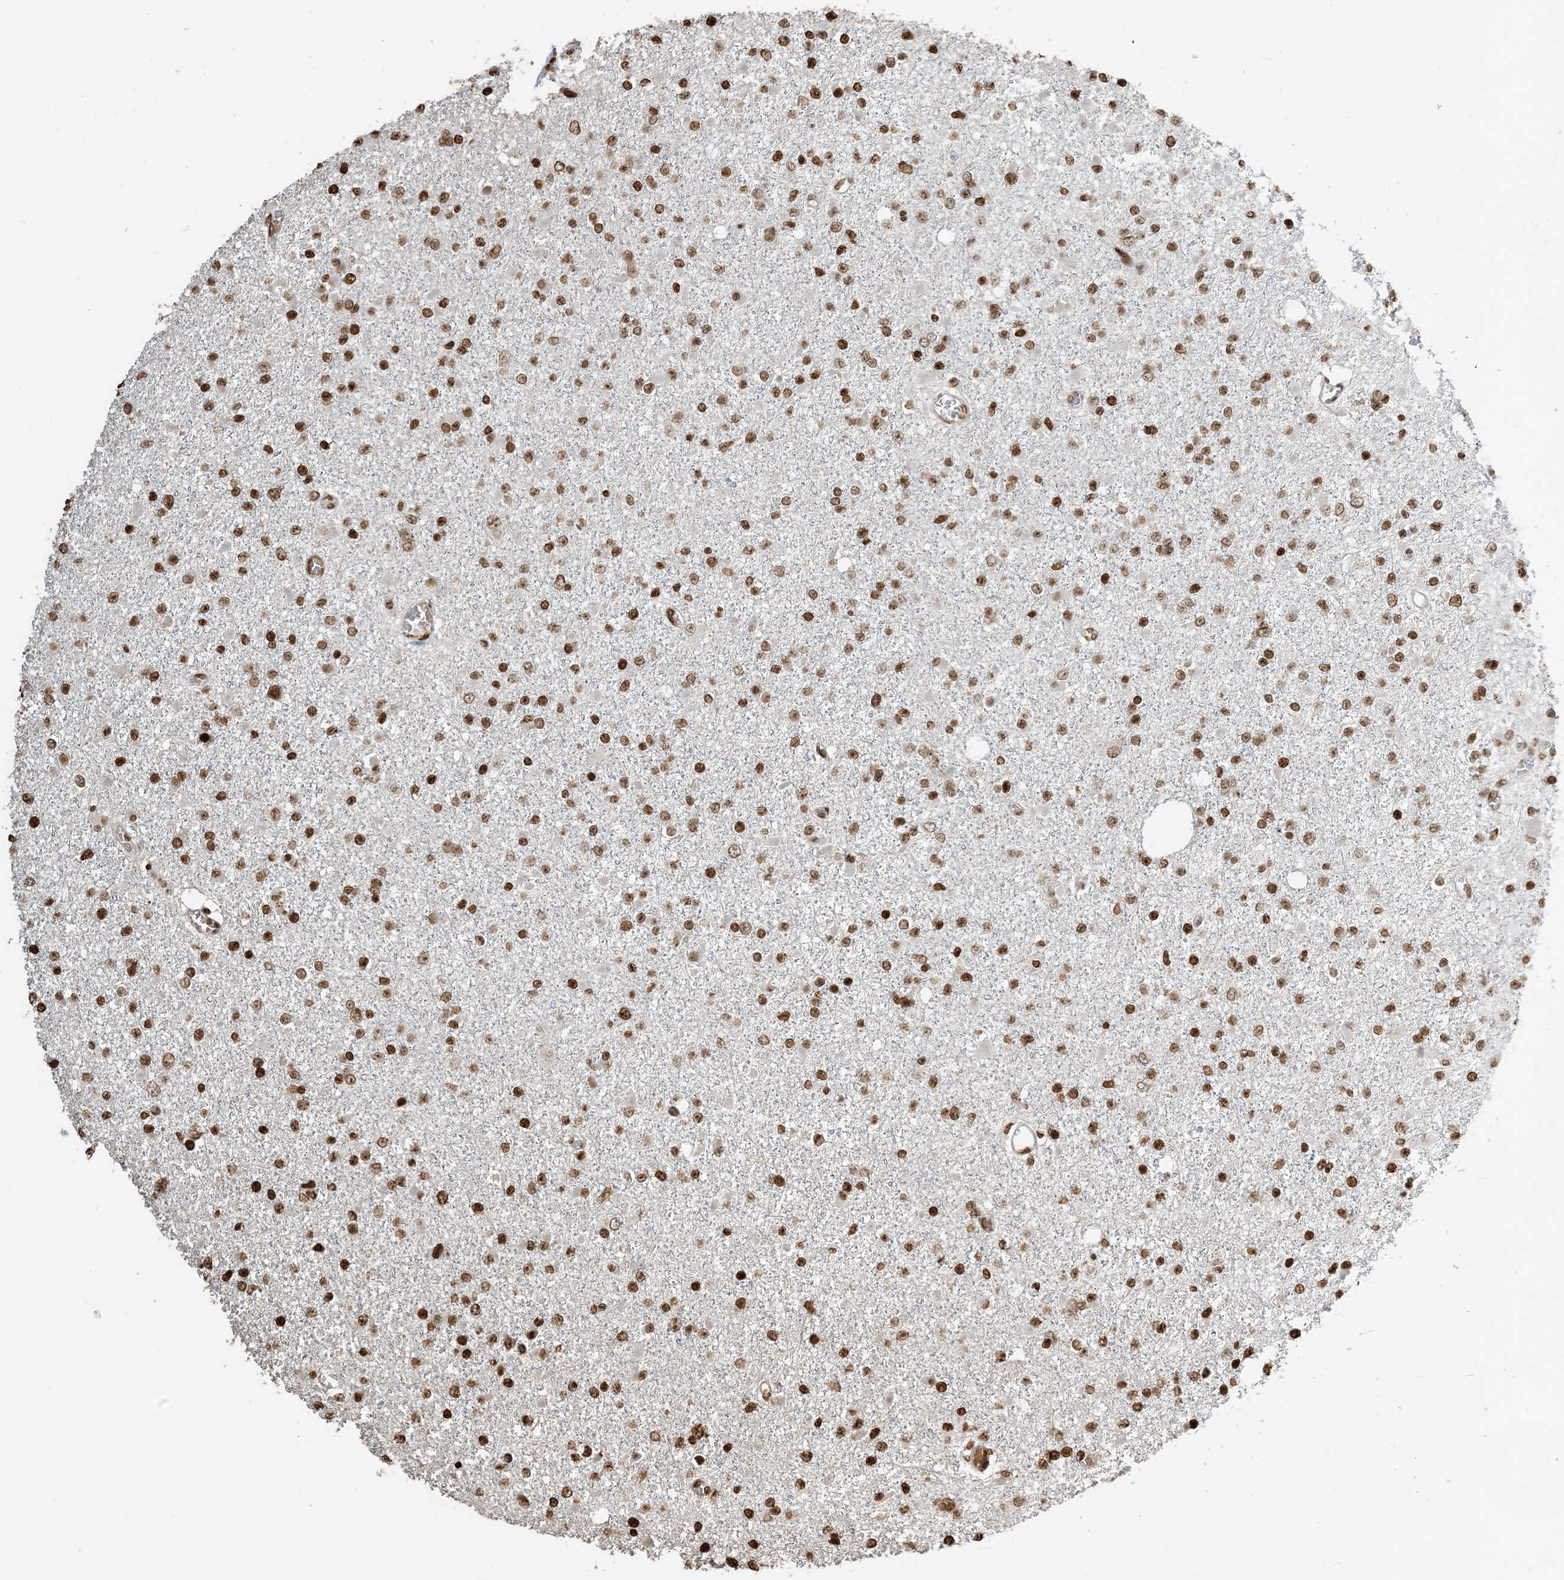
{"staining": {"intensity": "strong", "quantity": ">75%", "location": "nuclear"}, "tissue": "glioma", "cell_type": "Tumor cells", "image_type": "cancer", "snomed": [{"axis": "morphology", "description": "Glioma, malignant, Low grade"}, {"axis": "topography", "description": "Brain"}], "caption": "This histopathology image demonstrates immunohistochemistry staining of glioma, with high strong nuclear staining in about >75% of tumor cells.", "gene": "H3-3B", "patient": {"sex": "female", "age": 22}}